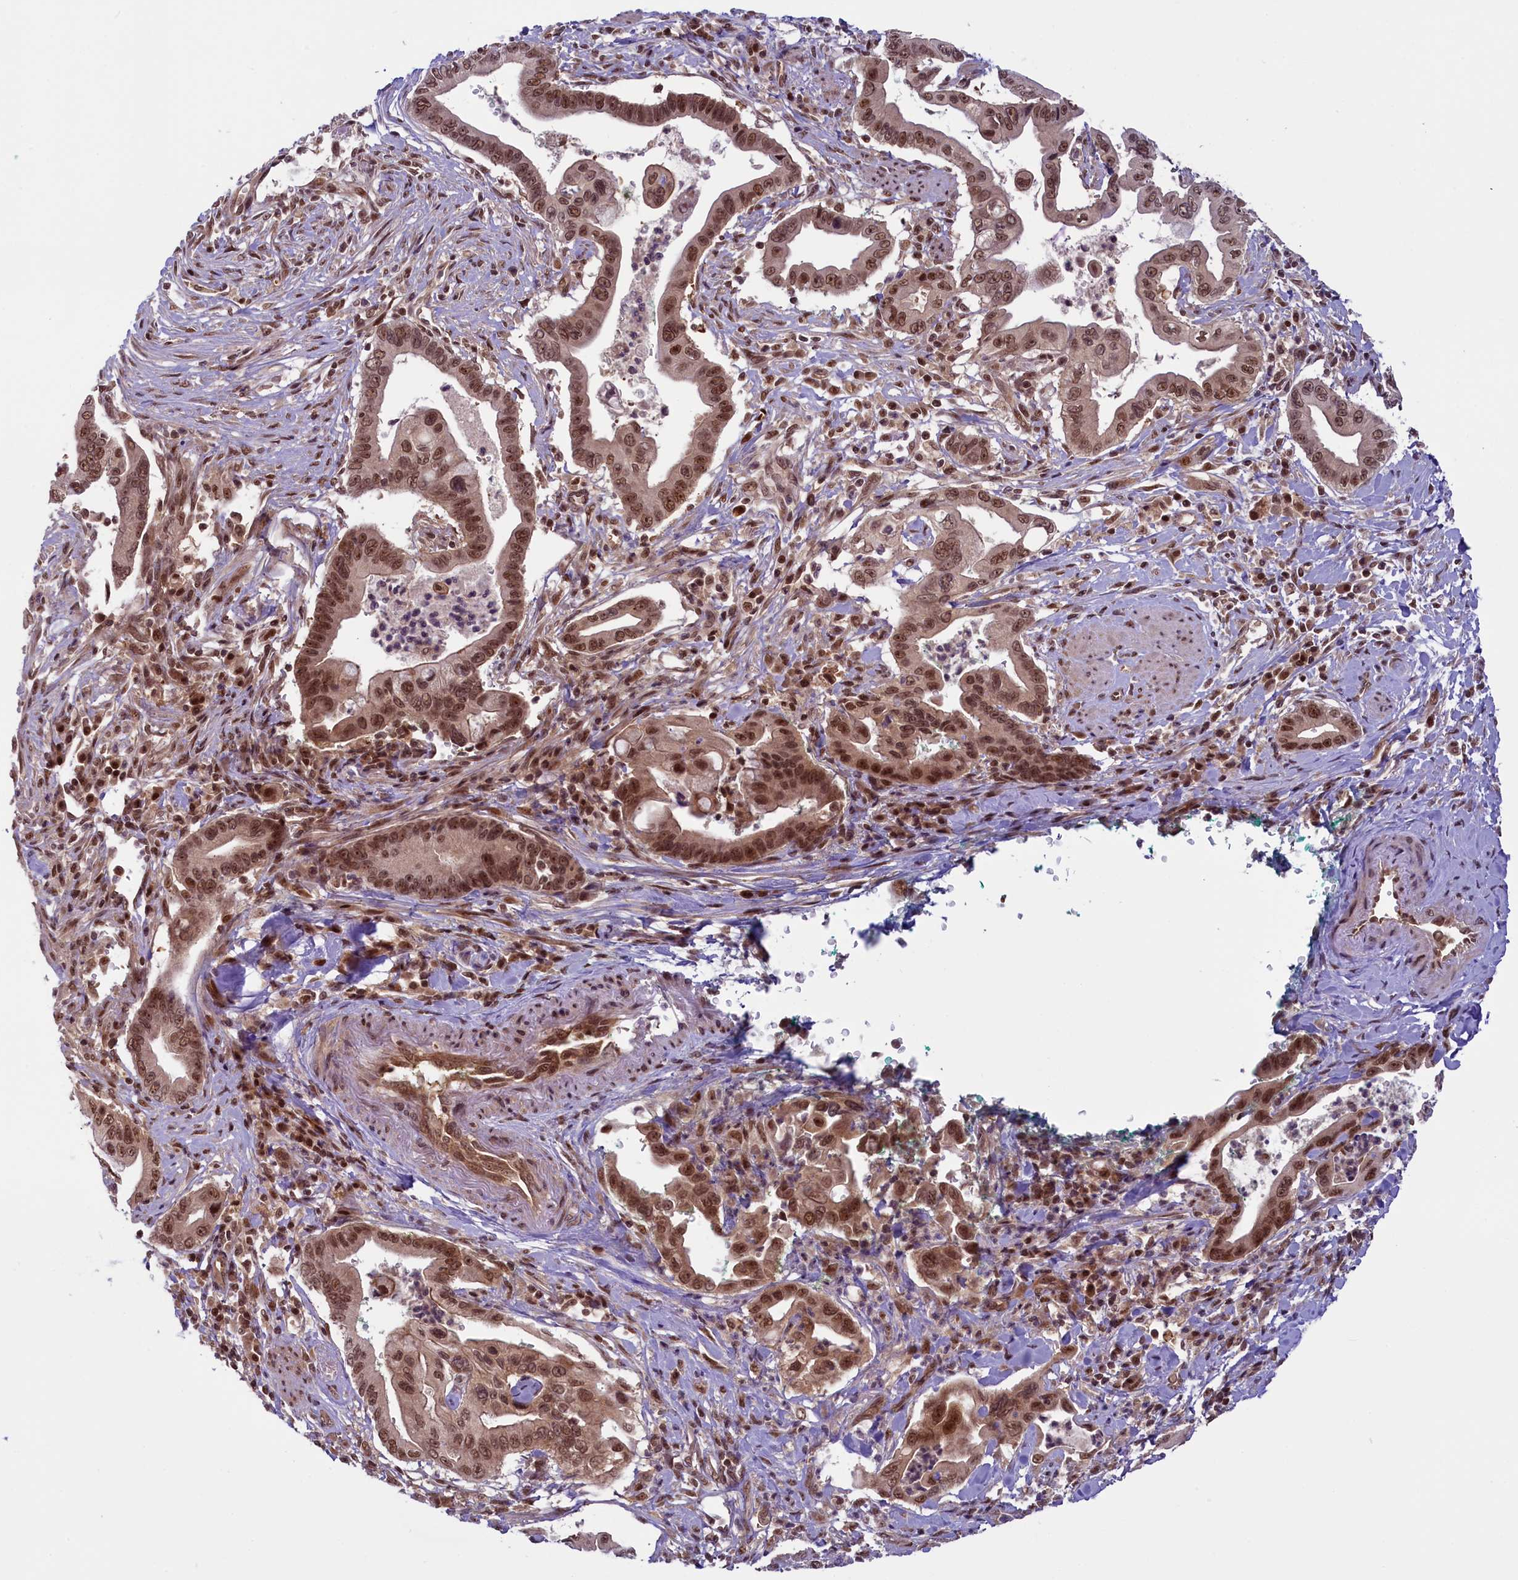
{"staining": {"intensity": "moderate", "quantity": ">75%", "location": "nuclear"}, "tissue": "pancreatic cancer", "cell_type": "Tumor cells", "image_type": "cancer", "snomed": [{"axis": "morphology", "description": "Adenocarcinoma, NOS"}, {"axis": "topography", "description": "Pancreas"}], "caption": "DAB immunohistochemical staining of human pancreatic adenocarcinoma displays moderate nuclear protein staining in approximately >75% of tumor cells.", "gene": "SLC7A6OS", "patient": {"sex": "male", "age": 78}}